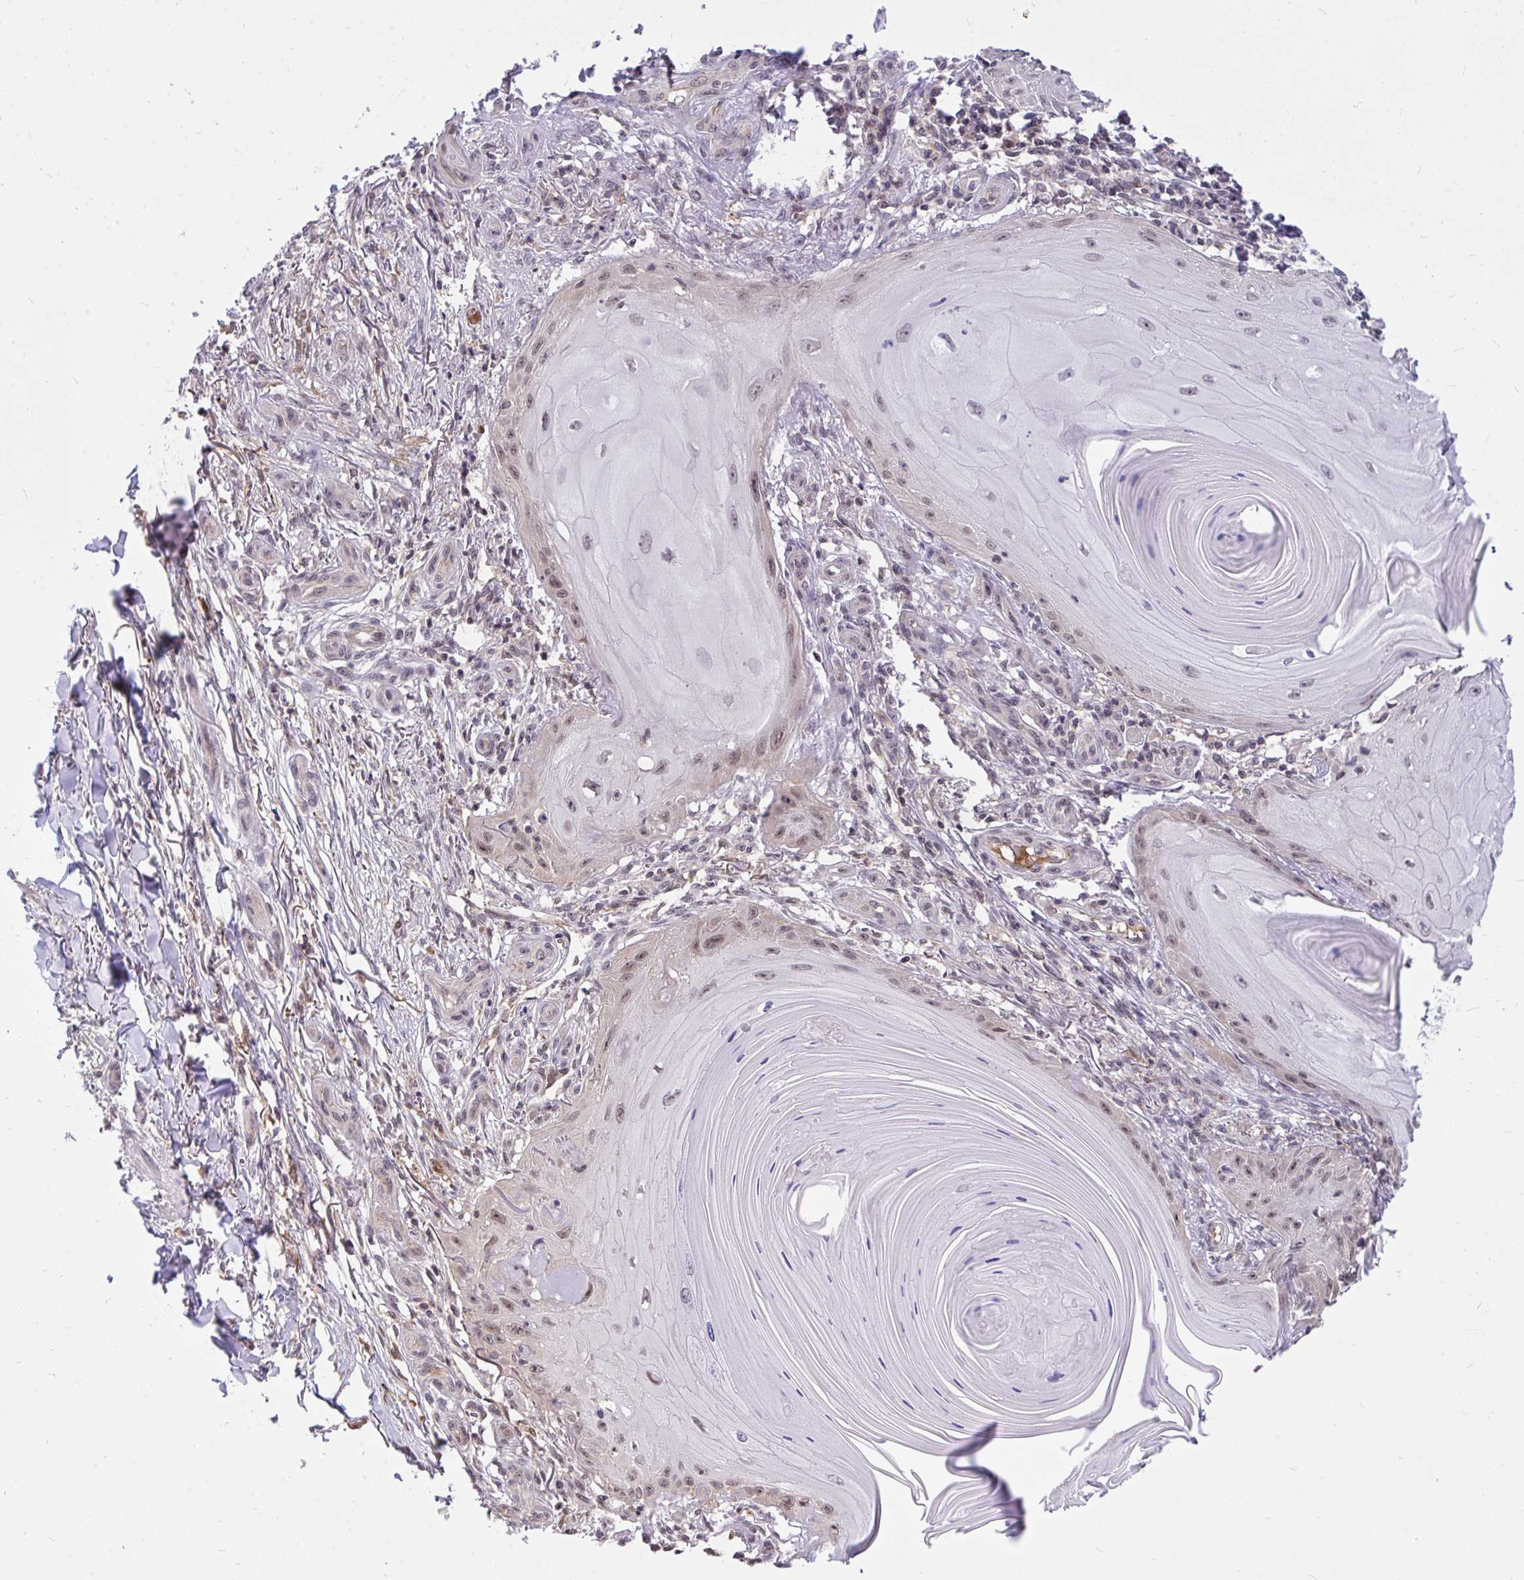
{"staining": {"intensity": "weak", "quantity": "<25%", "location": "nuclear"}, "tissue": "skin cancer", "cell_type": "Tumor cells", "image_type": "cancer", "snomed": [{"axis": "morphology", "description": "Squamous cell carcinoma, NOS"}, {"axis": "topography", "description": "Skin"}], "caption": "Tumor cells are negative for brown protein staining in skin cancer.", "gene": "PPP1CA", "patient": {"sex": "female", "age": 77}}